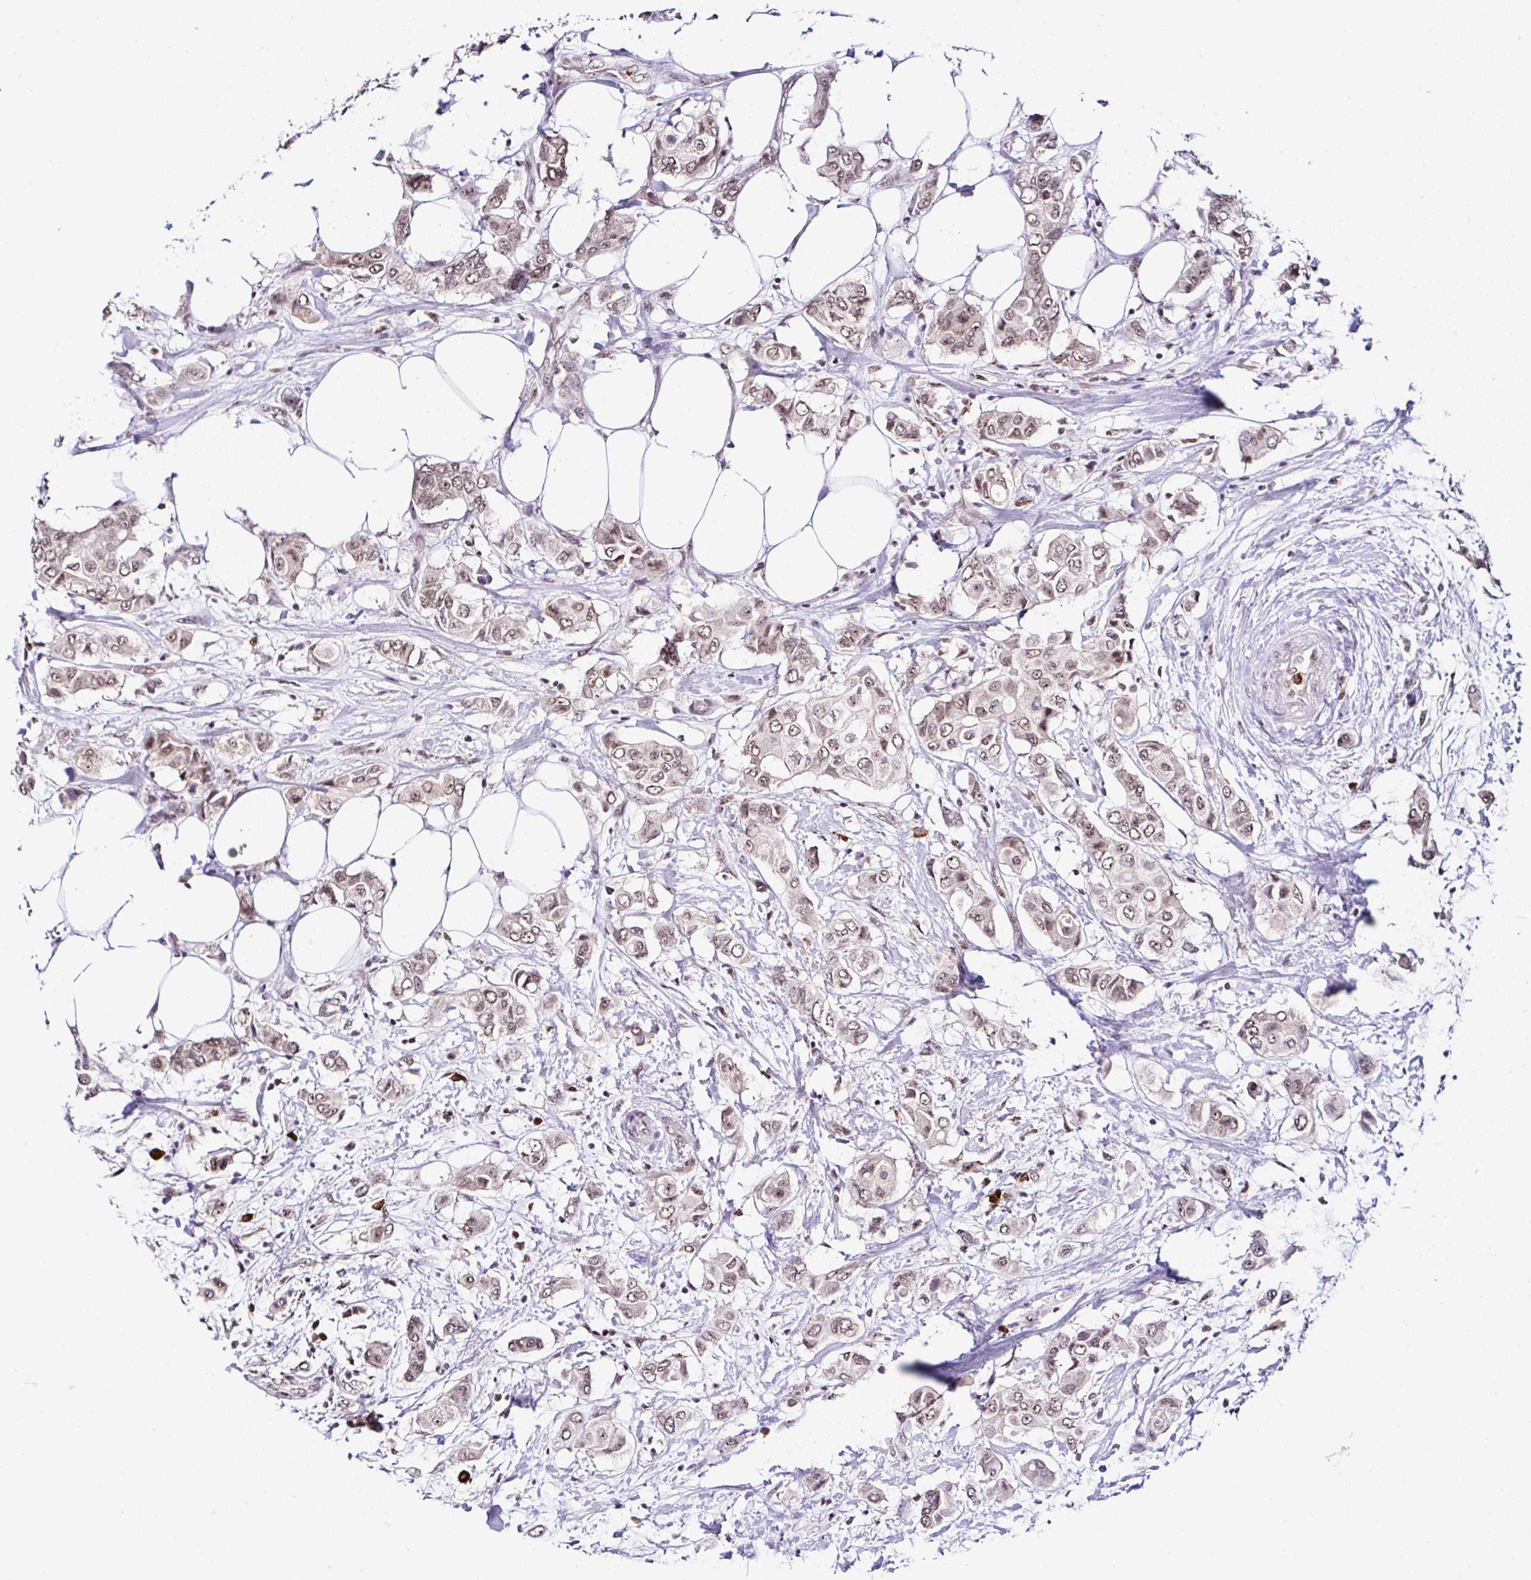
{"staining": {"intensity": "moderate", "quantity": ">75%", "location": "nuclear"}, "tissue": "breast cancer", "cell_type": "Tumor cells", "image_type": "cancer", "snomed": [{"axis": "morphology", "description": "Lobular carcinoma"}, {"axis": "topography", "description": "Breast"}], "caption": "Protein expression analysis of human breast cancer (lobular carcinoma) reveals moderate nuclear positivity in approximately >75% of tumor cells.", "gene": "PTPN2", "patient": {"sex": "female", "age": 51}}